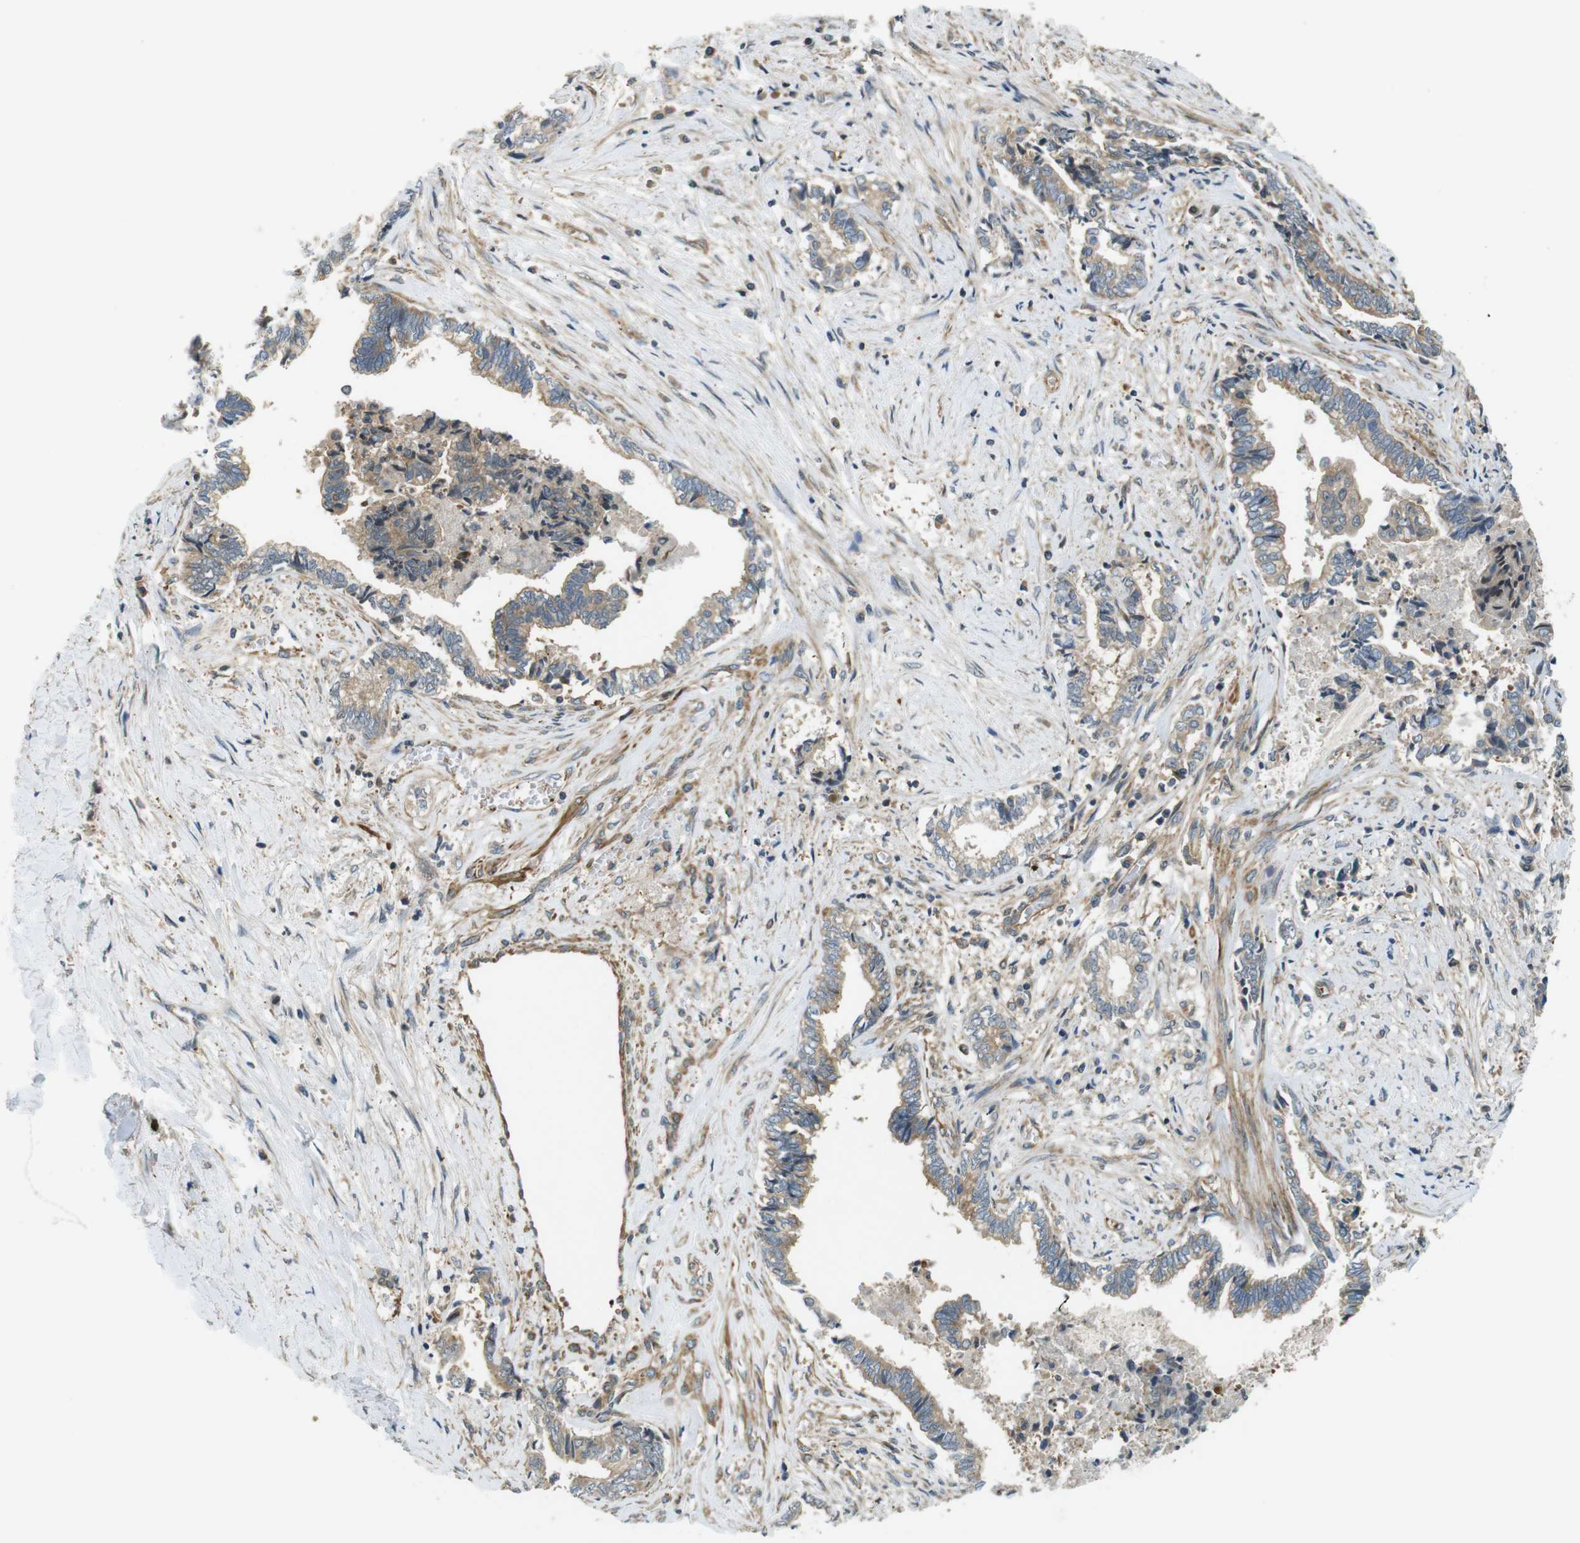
{"staining": {"intensity": "weak", "quantity": ">75%", "location": "cytoplasmic/membranous"}, "tissue": "liver cancer", "cell_type": "Tumor cells", "image_type": "cancer", "snomed": [{"axis": "morphology", "description": "Cholangiocarcinoma"}, {"axis": "topography", "description": "Liver"}], "caption": "There is low levels of weak cytoplasmic/membranous expression in tumor cells of cholangiocarcinoma (liver), as demonstrated by immunohistochemical staining (brown color).", "gene": "TSC1", "patient": {"sex": "male", "age": 57}}